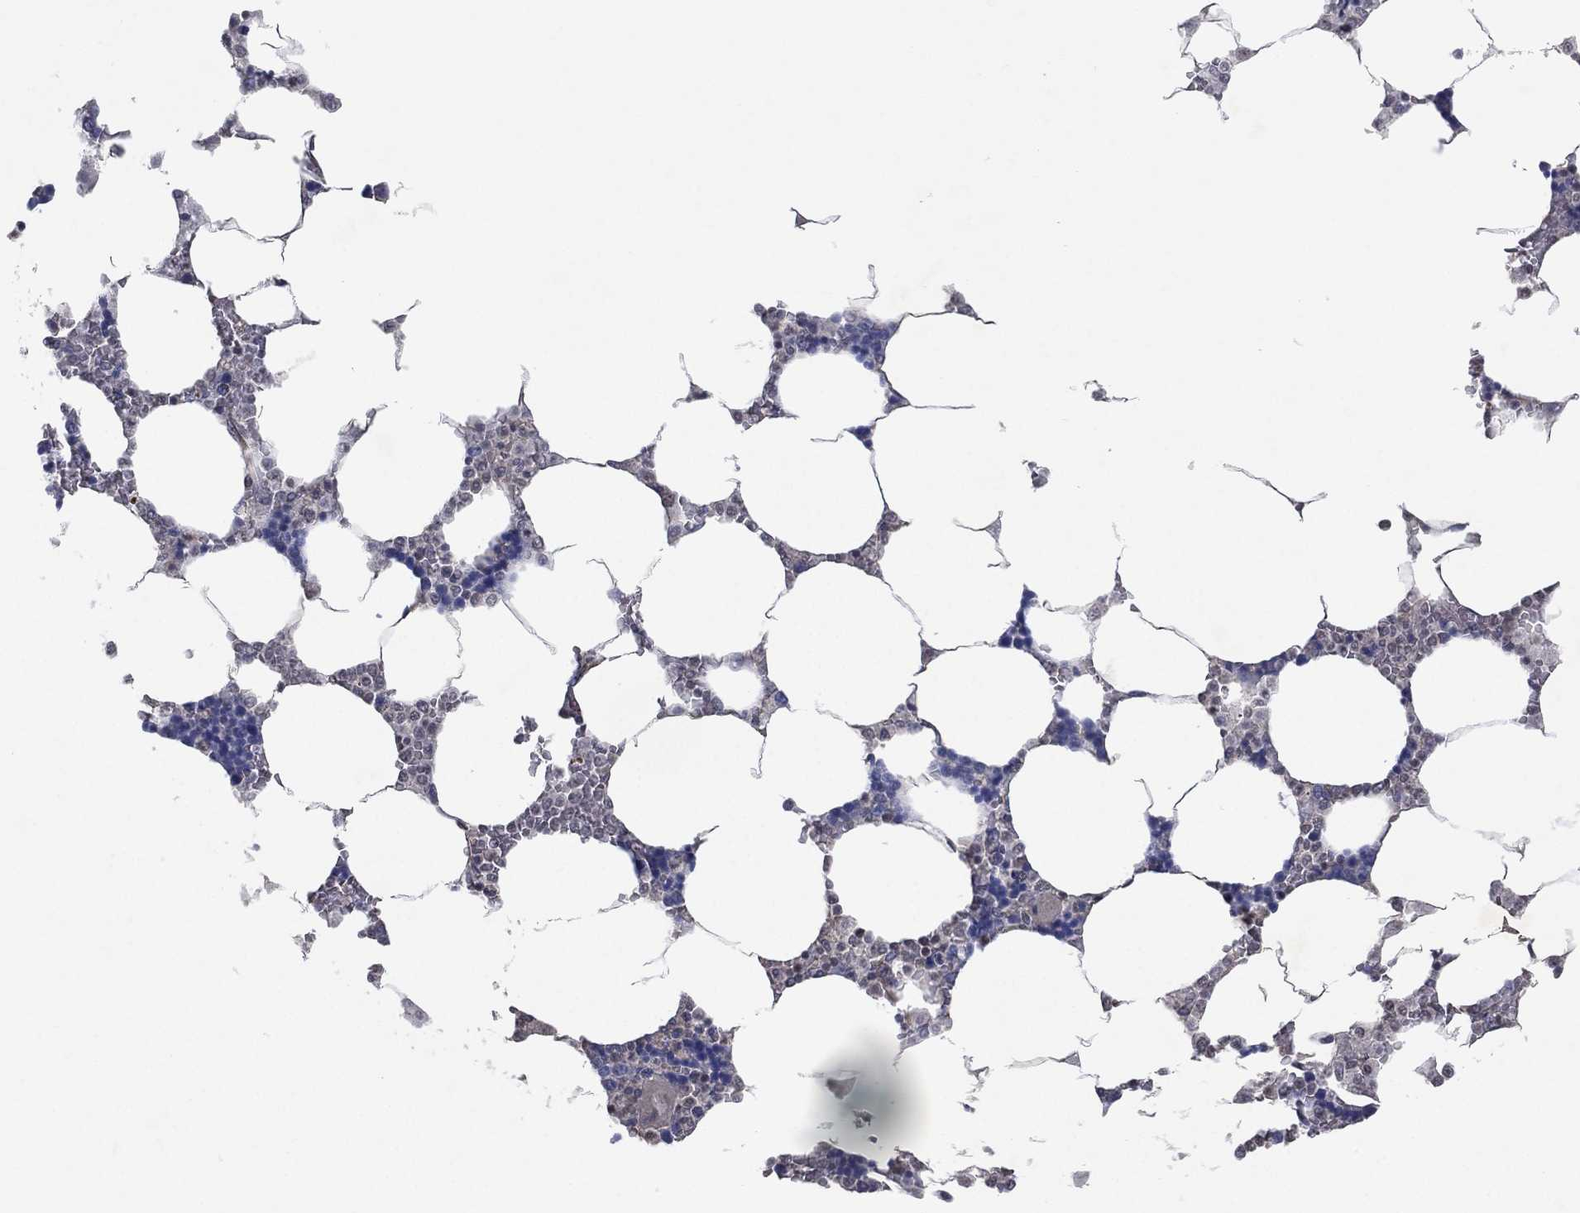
{"staining": {"intensity": "negative", "quantity": "none", "location": "none"}, "tissue": "bone marrow", "cell_type": "Hematopoietic cells", "image_type": "normal", "snomed": [{"axis": "morphology", "description": "Normal tissue, NOS"}, {"axis": "topography", "description": "Bone marrow"}], "caption": "High power microscopy image of an immunohistochemistry (IHC) photomicrograph of unremarkable bone marrow, revealing no significant positivity in hematopoietic cells. Brightfield microscopy of IHC stained with DAB (brown) and hematoxylin (blue), captured at high magnification.", "gene": "FLI1", "patient": {"sex": "male", "age": 63}}